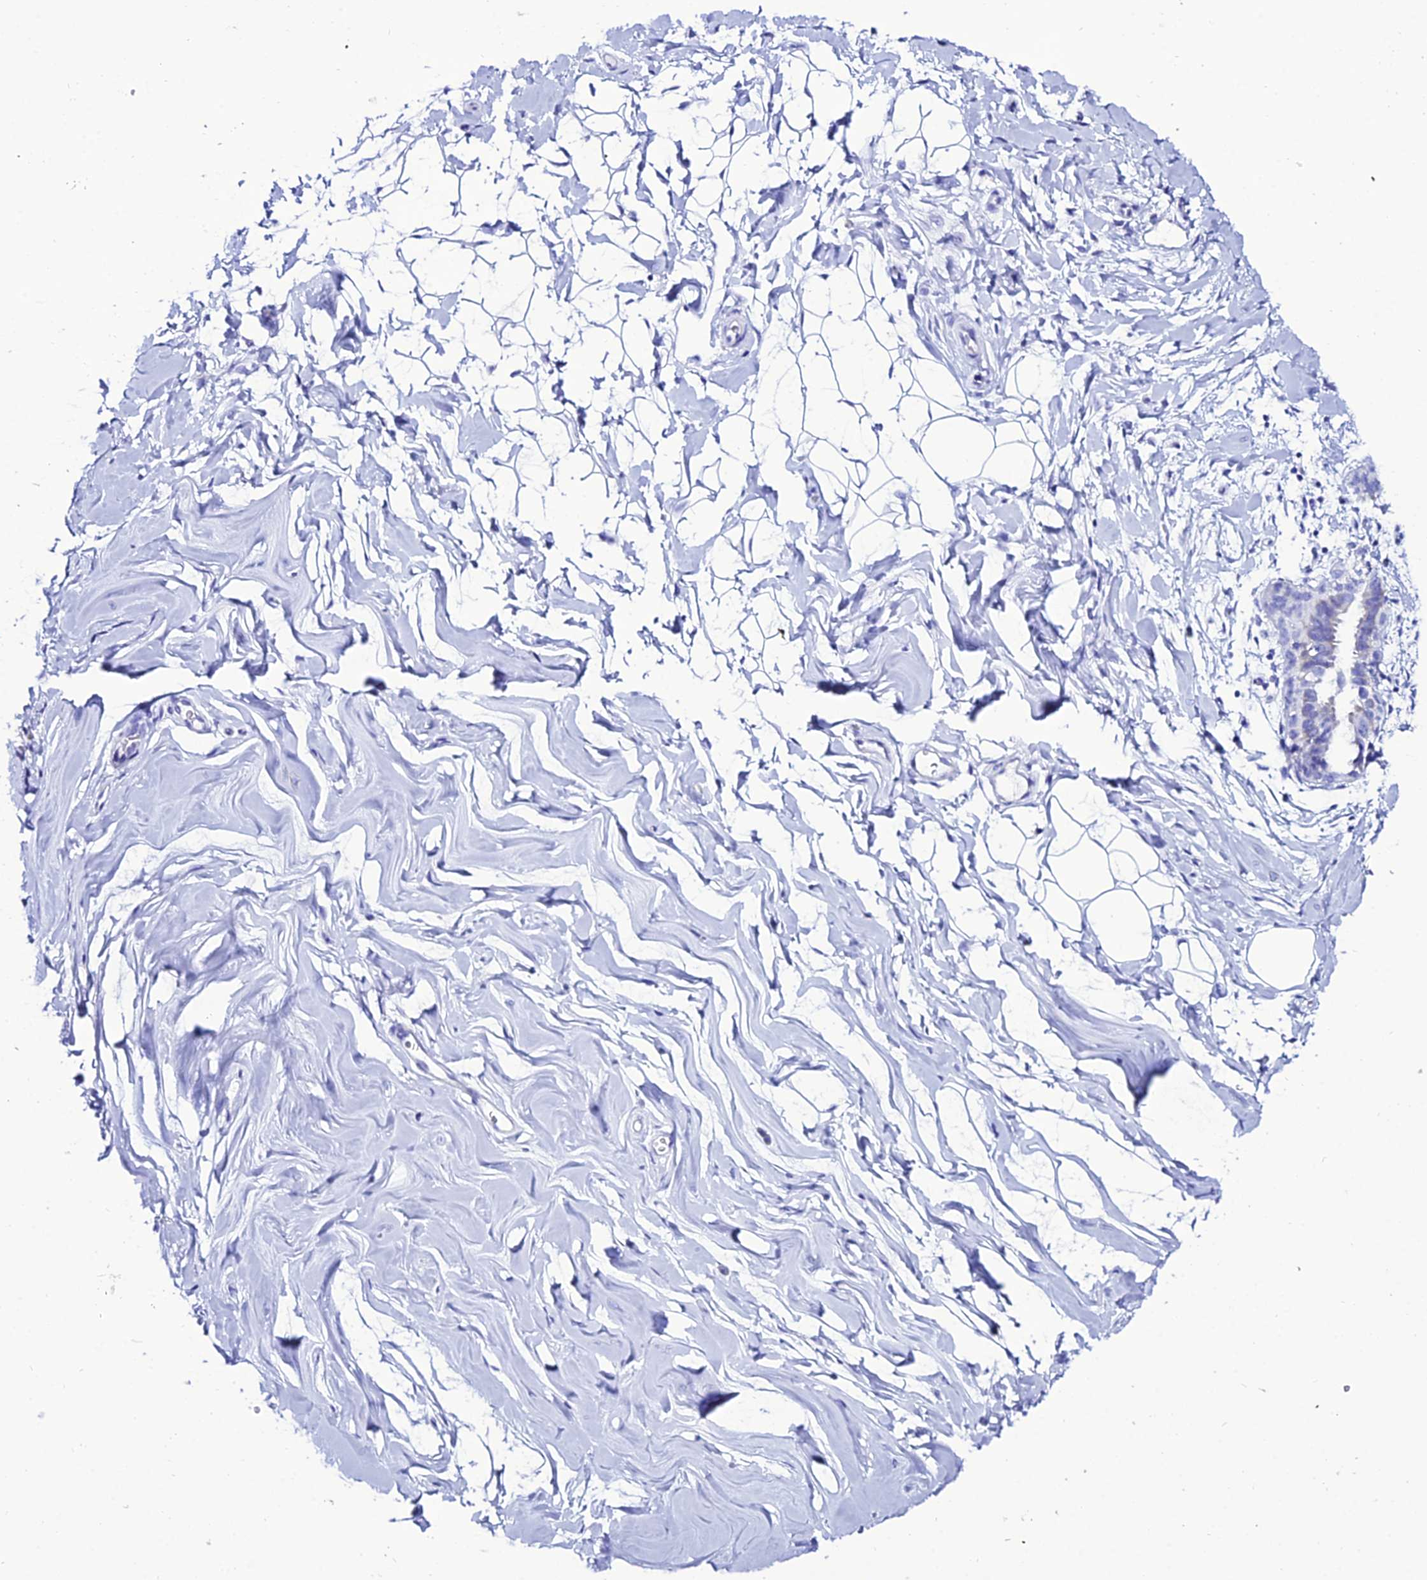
{"staining": {"intensity": "negative", "quantity": "none", "location": "none"}, "tissue": "adipose tissue", "cell_type": "Adipocytes", "image_type": "normal", "snomed": [{"axis": "morphology", "description": "Normal tissue, NOS"}, {"axis": "topography", "description": "Breast"}], "caption": "This is a micrograph of immunohistochemistry (IHC) staining of benign adipose tissue, which shows no staining in adipocytes.", "gene": "OR4D5", "patient": {"sex": "female", "age": 26}}